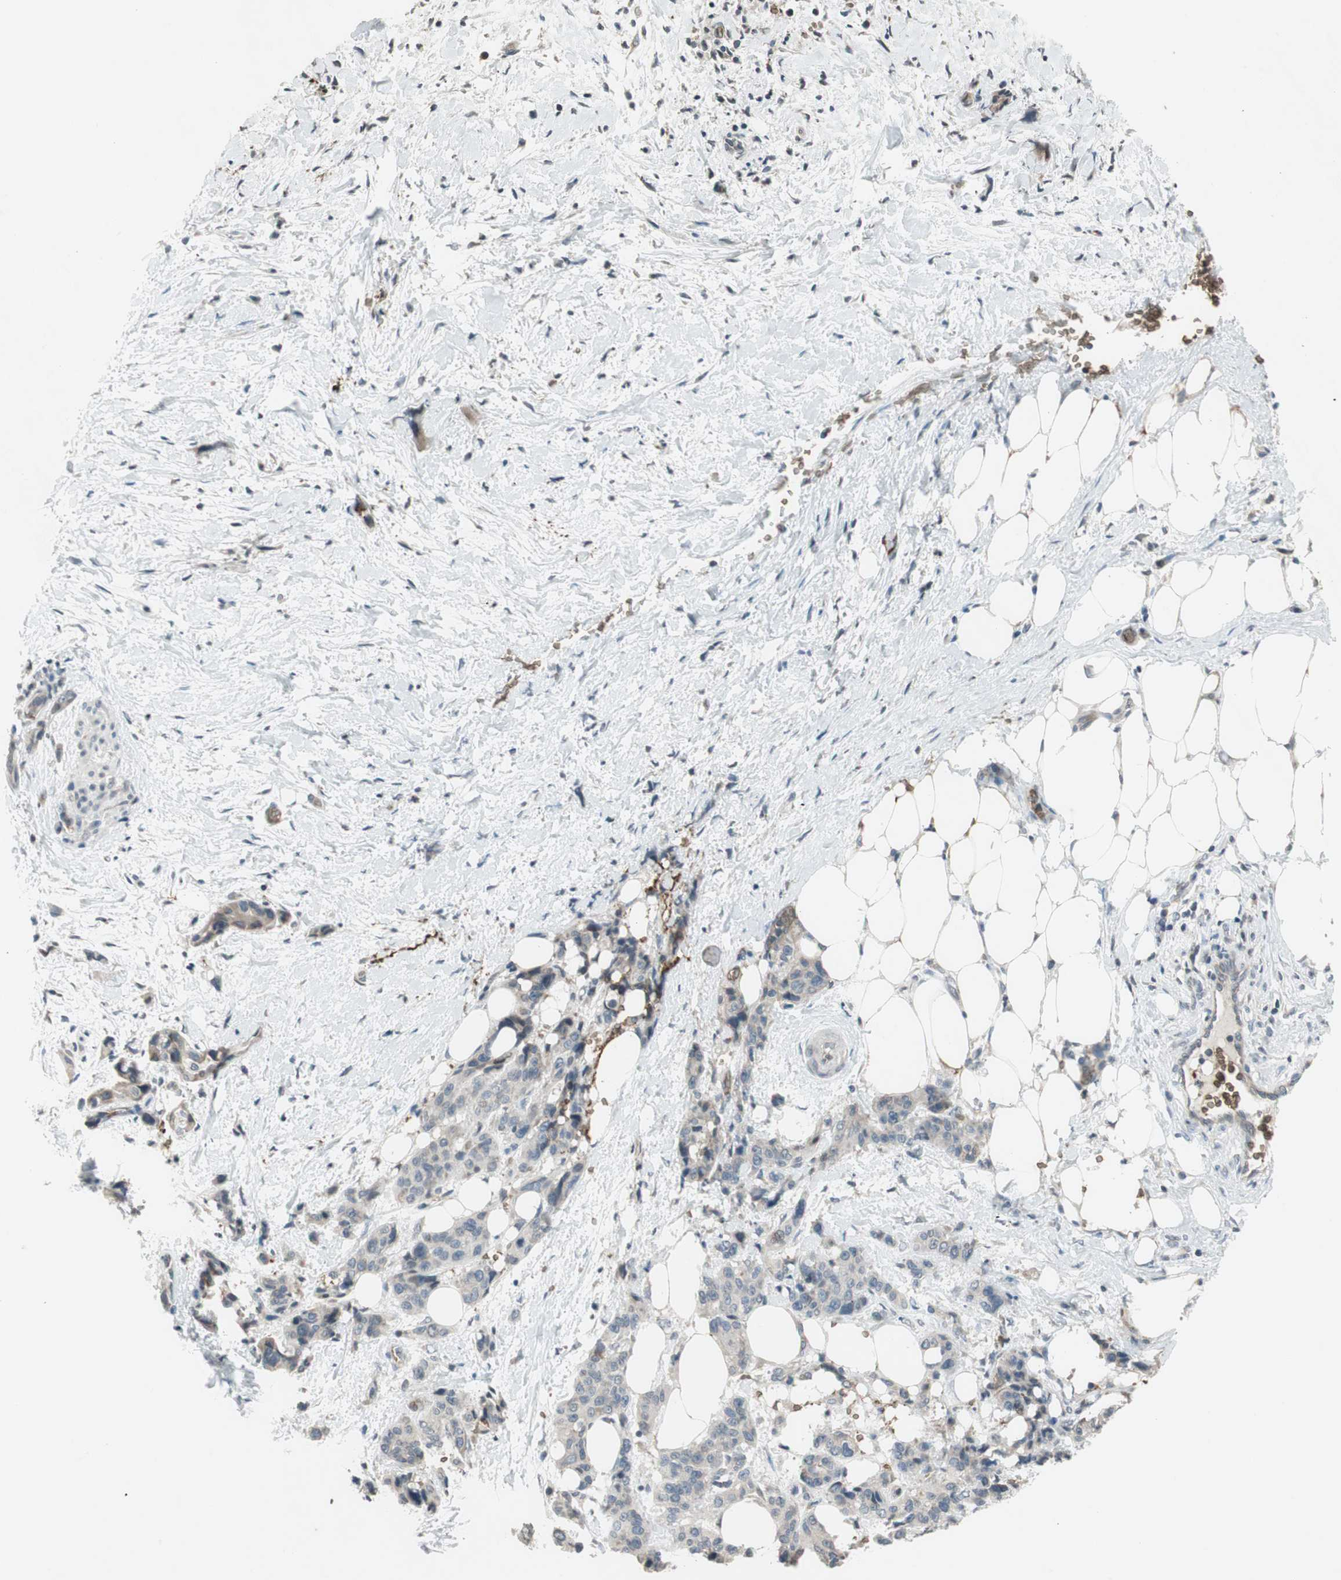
{"staining": {"intensity": "negative", "quantity": "none", "location": "none"}, "tissue": "pancreatic cancer", "cell_type": "Tumor cells", "image_type": "cancer", "snomed": [{"axis": "morphology", "description": "Adenocarcinoma, NOS"}, {"axis": "topography", "description": "Pancreas"}], "caption": "Immunohistochemistry of human pancreatic adenocarcinoma demonstrates no staining in tumor cells.", "gene": "GYPC", "patient": {"sex": "male", "age": 46}}